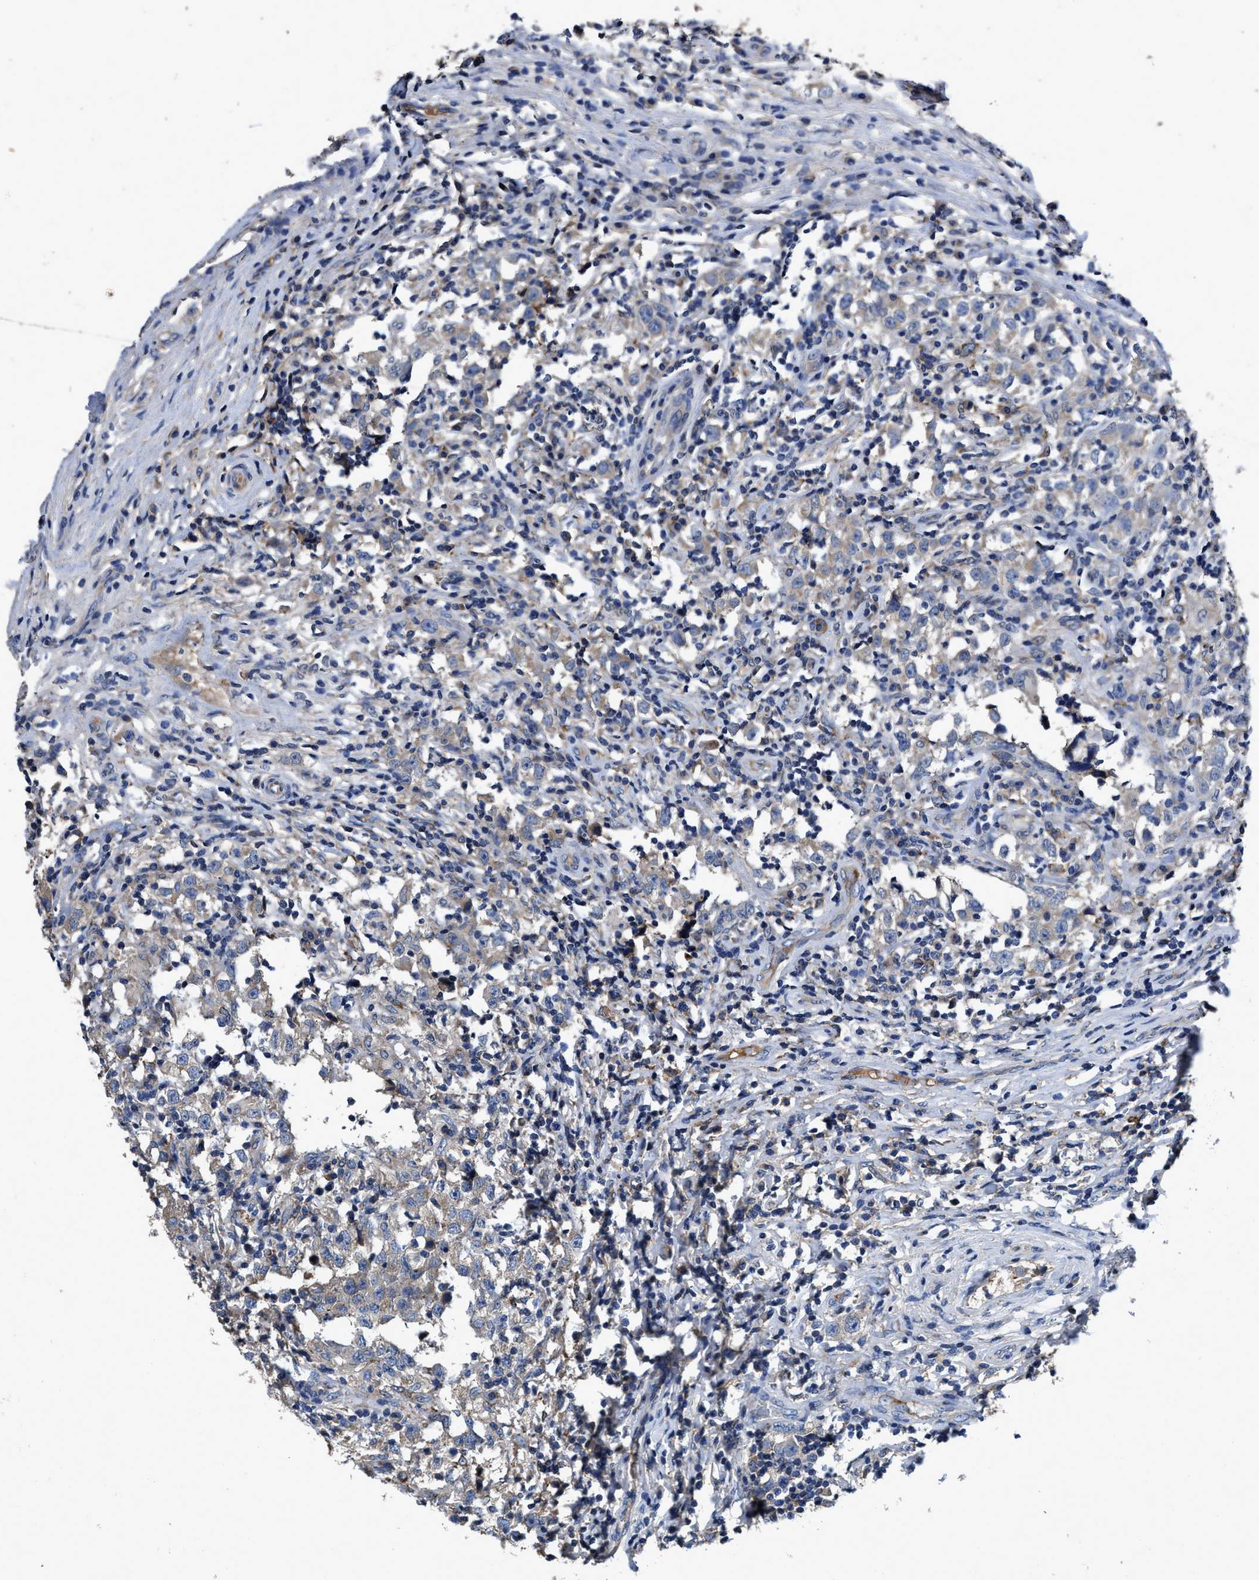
{"staining": {"intensity": "weak", "quantity": "<25%", "location": "cytoplasmic/membranous"}, "tissue": "testis cancer", "cell_type": "Tumor cells", "image_type": "cancer", "snomed": [{"axis": "morphology", "description": "Carcinoma, Embryonal, NOS"}, {"axis": "topography", "description": "Testis"}], "caption": "Immunohistochemical staining of testis cancer (embryonal carcinoma) demonstrates no significant expression in tumor cells.", "gene": "IDNK", "patient": {"sex": "male", "age": 21}}